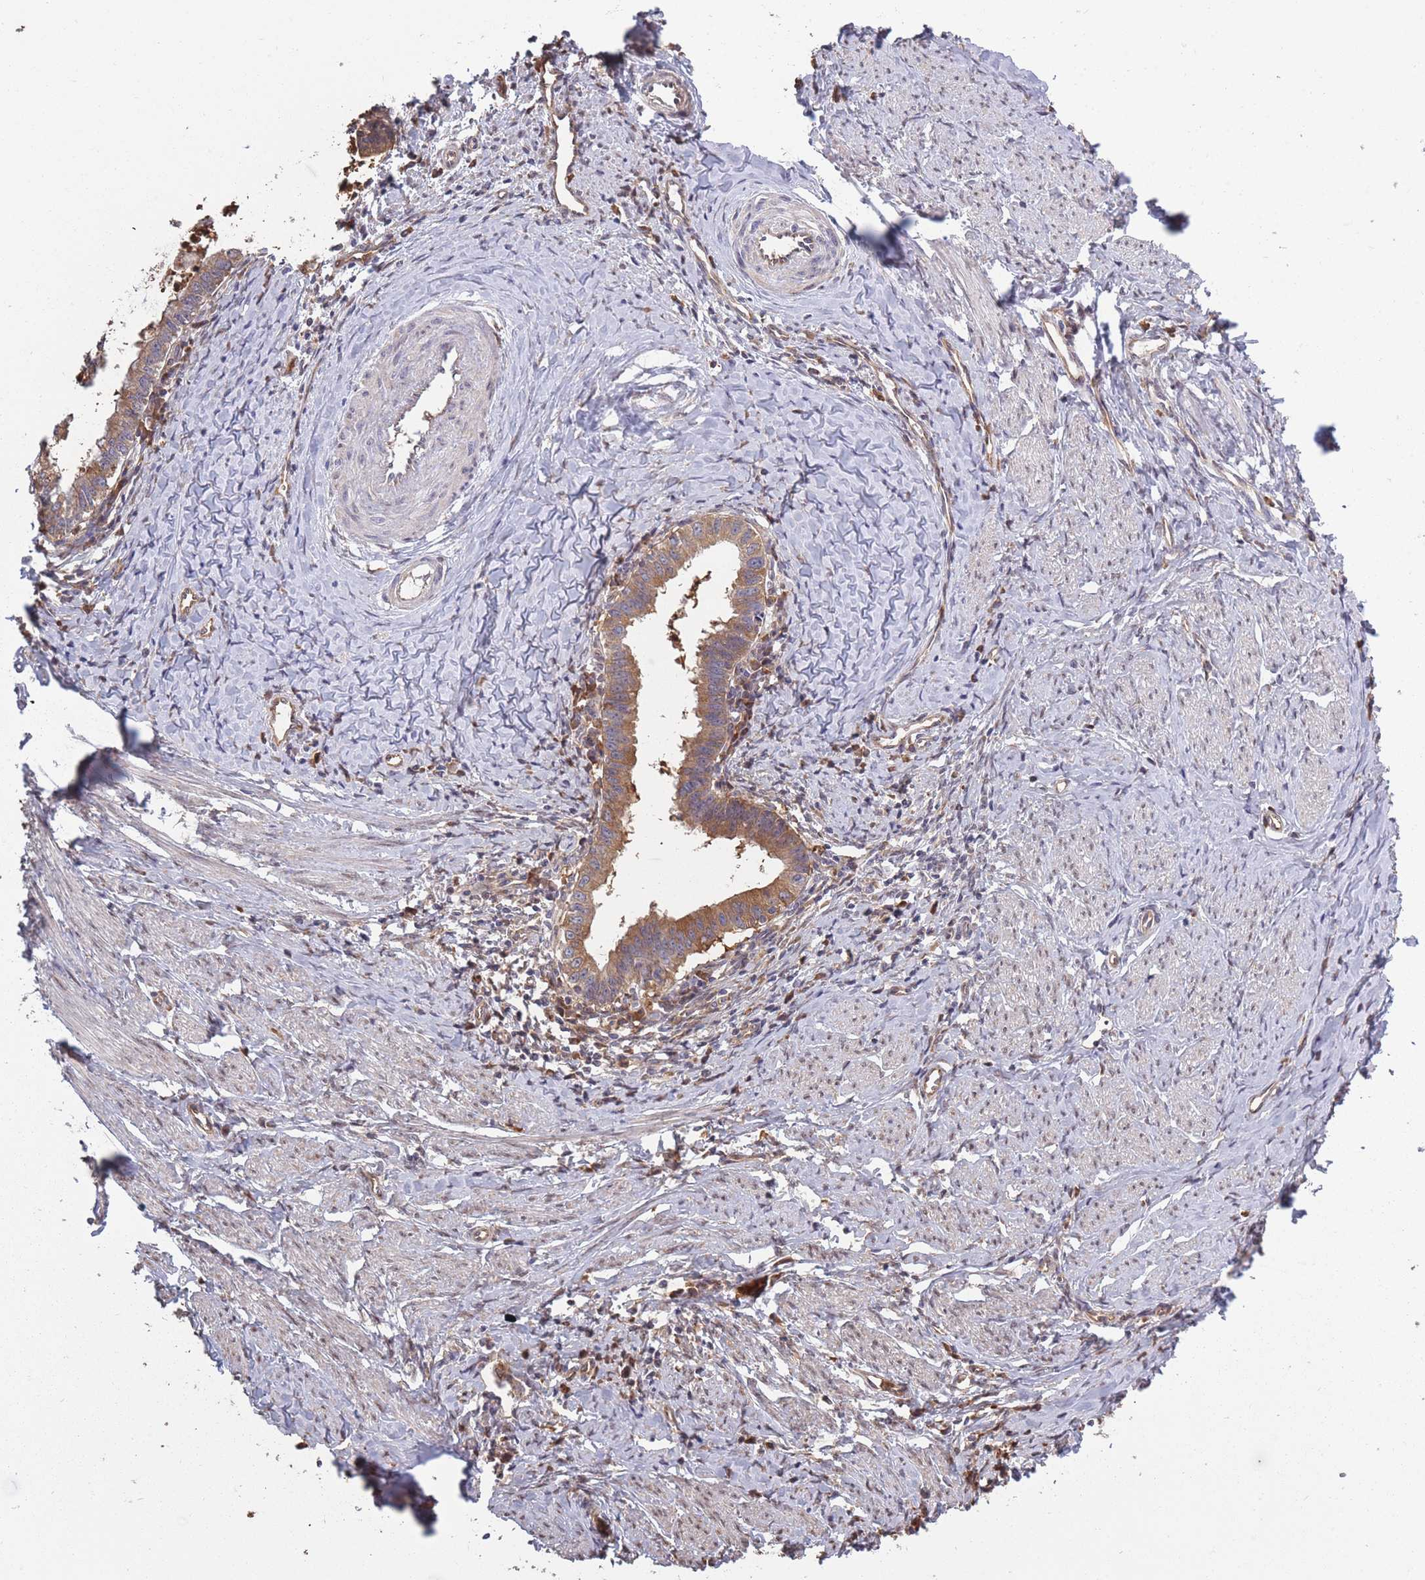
{"staining": {"intensity": "moderate", "quantity": ">75%", "location": "cytoplasmic/membranous"}, "tissue": "cervical cancer", "cell_type": "Tumor cells", "image_type": "cancer", "snomed": [{"axis": "morphology", "description": "Adenocarcinoma, NOS"}, {"axis": "topography", "description": "Cervix"}], "caption": "Cervical cancer stained with DAB immunohistochemistry exhibits medium levels of moderate cytoplasmic/membranous staining in about >75% of tumor cells.", "gene": "ARL13B", "patient": {"sex": "female", "age": 36}}